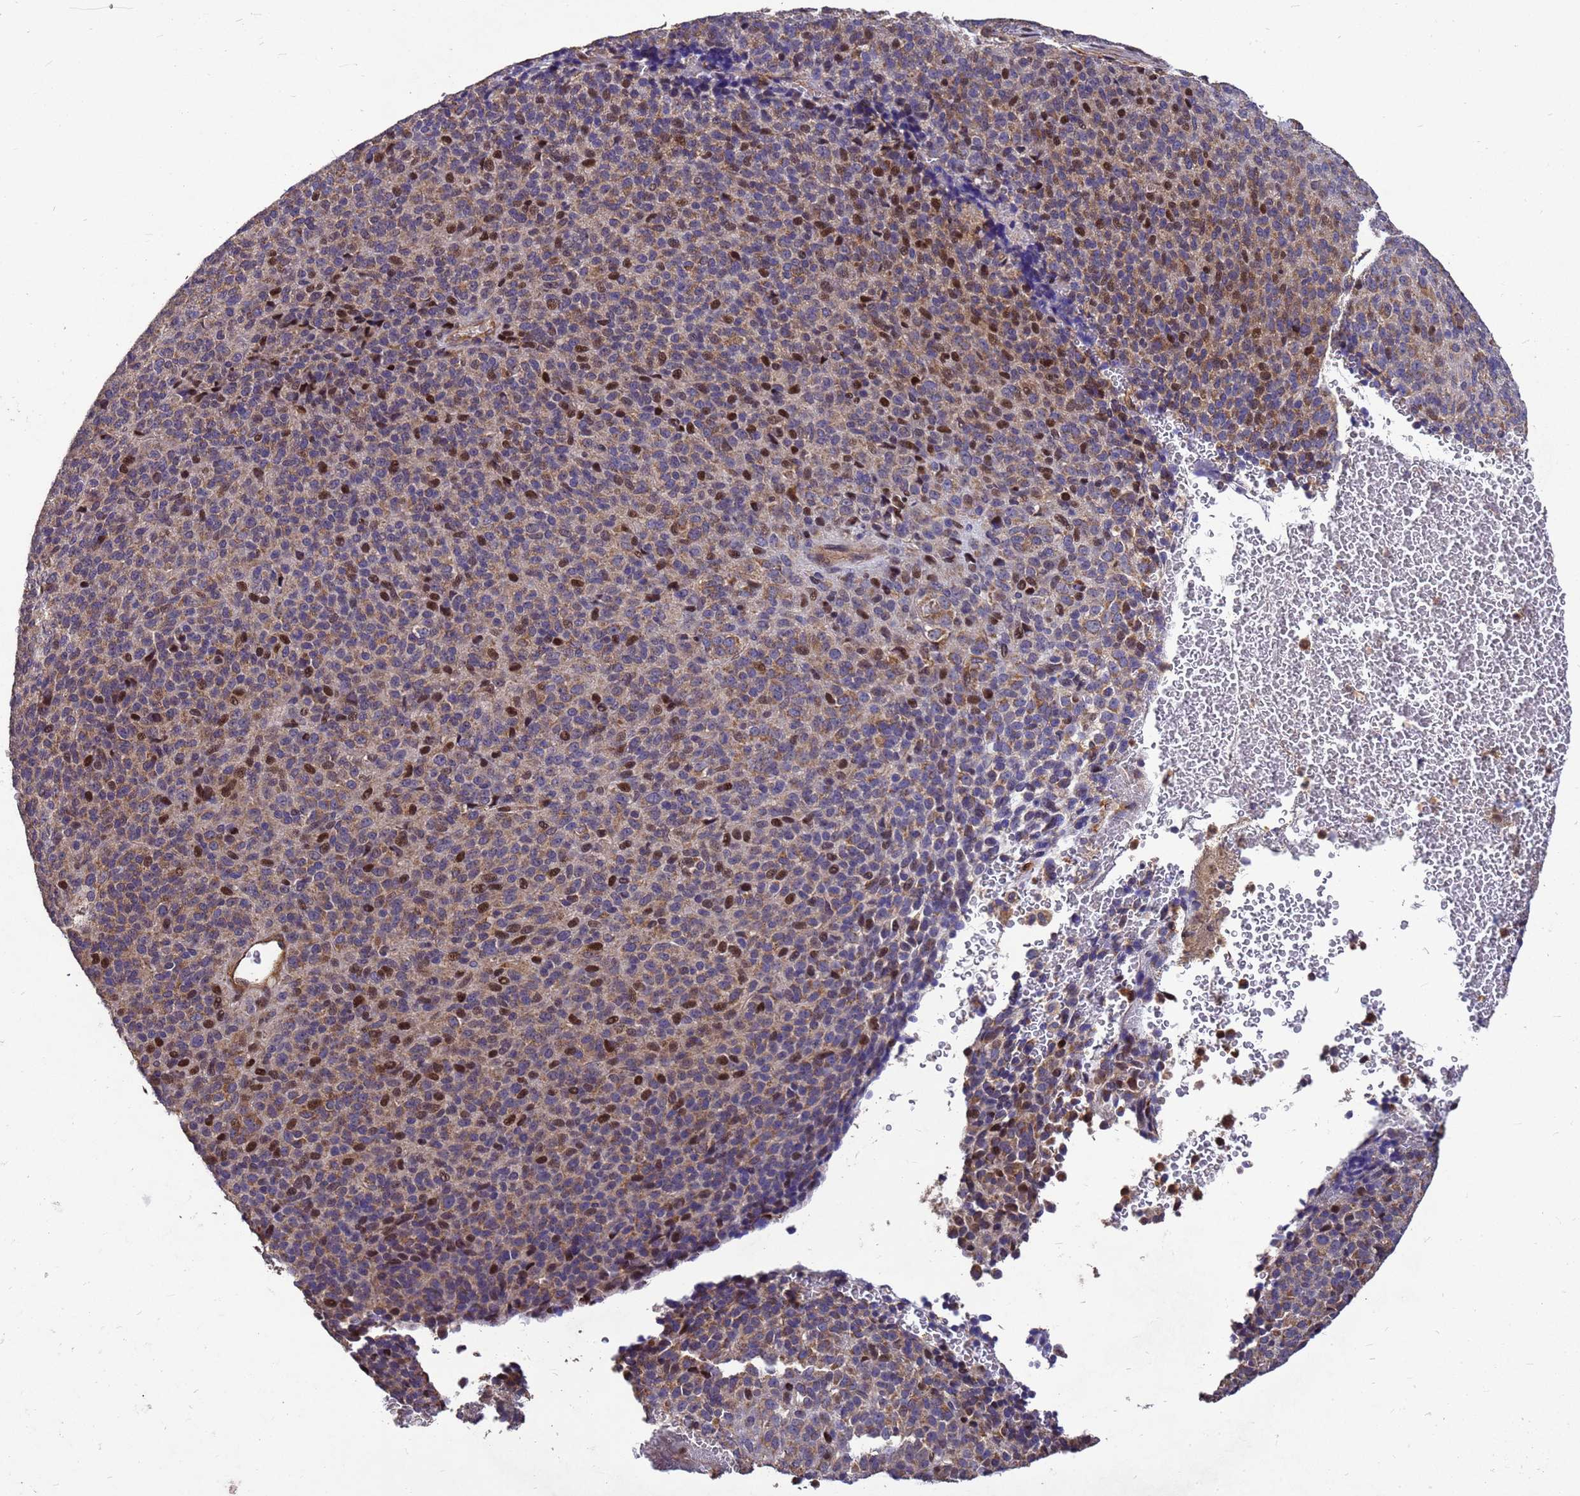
{"staining": {"intensity": "moderate", "quantity": "<25%", "location": "cytoplasmic/membranous,nuclear"}, "tissue": "melanoma", "cell_type": "Tumor cells", "image_type": "cancer", "snomed": [{"axis": "morphology", "description": "Malignant melanoma, Metastatic site"}, {"axis": "topography", "description": "Brain"}], "caption": "Brown immunohistochemical staining in human malignant melanoma (metastatic site) shows moderate cytoplasmic/membranous and nuclear positivity in about <25% of tumor cells.", "gene": "RSPRY1", "patient": {"sex": "female", "age": 56}}